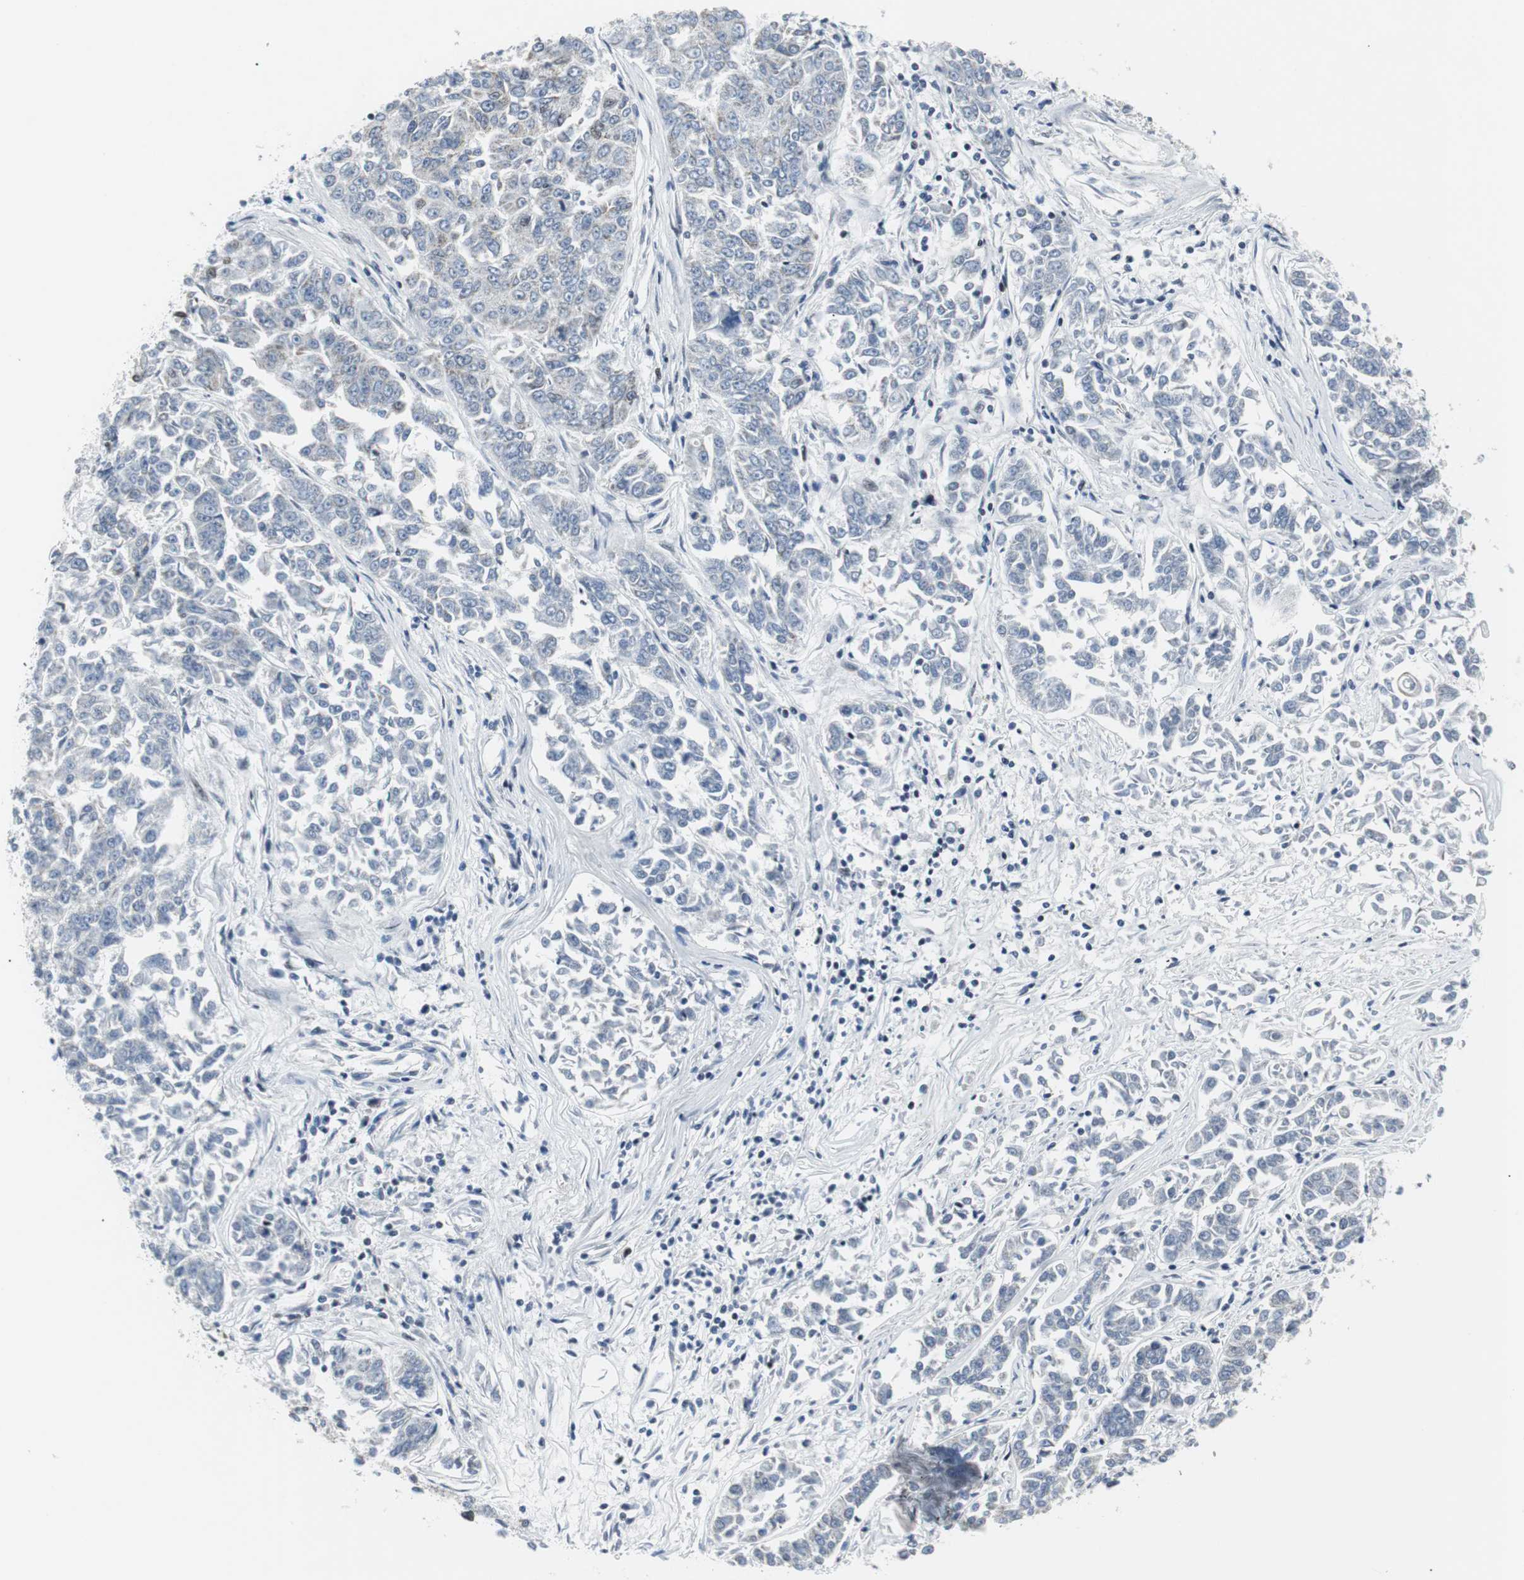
{"staining": {"intensity": "negative", "quantity": "none", "location": "none"}, "tissue": "lung cancer", "cell_type": "Tumor cells", "image_type": "cancer", "snomed": [{"axis": "morphology", "description": "Adenocarcinoma, NOS"}, {"axis": "topography", "description": "Lung"}], "caption": "DAB (3,3'-diaminobenzidine) immunohistochemical staining of lung cancer (adenocarcinoma) shows no significant positivity in tumor cells.", "gene": "MTA1", "patient": {"sex": "male", "age": 84}}